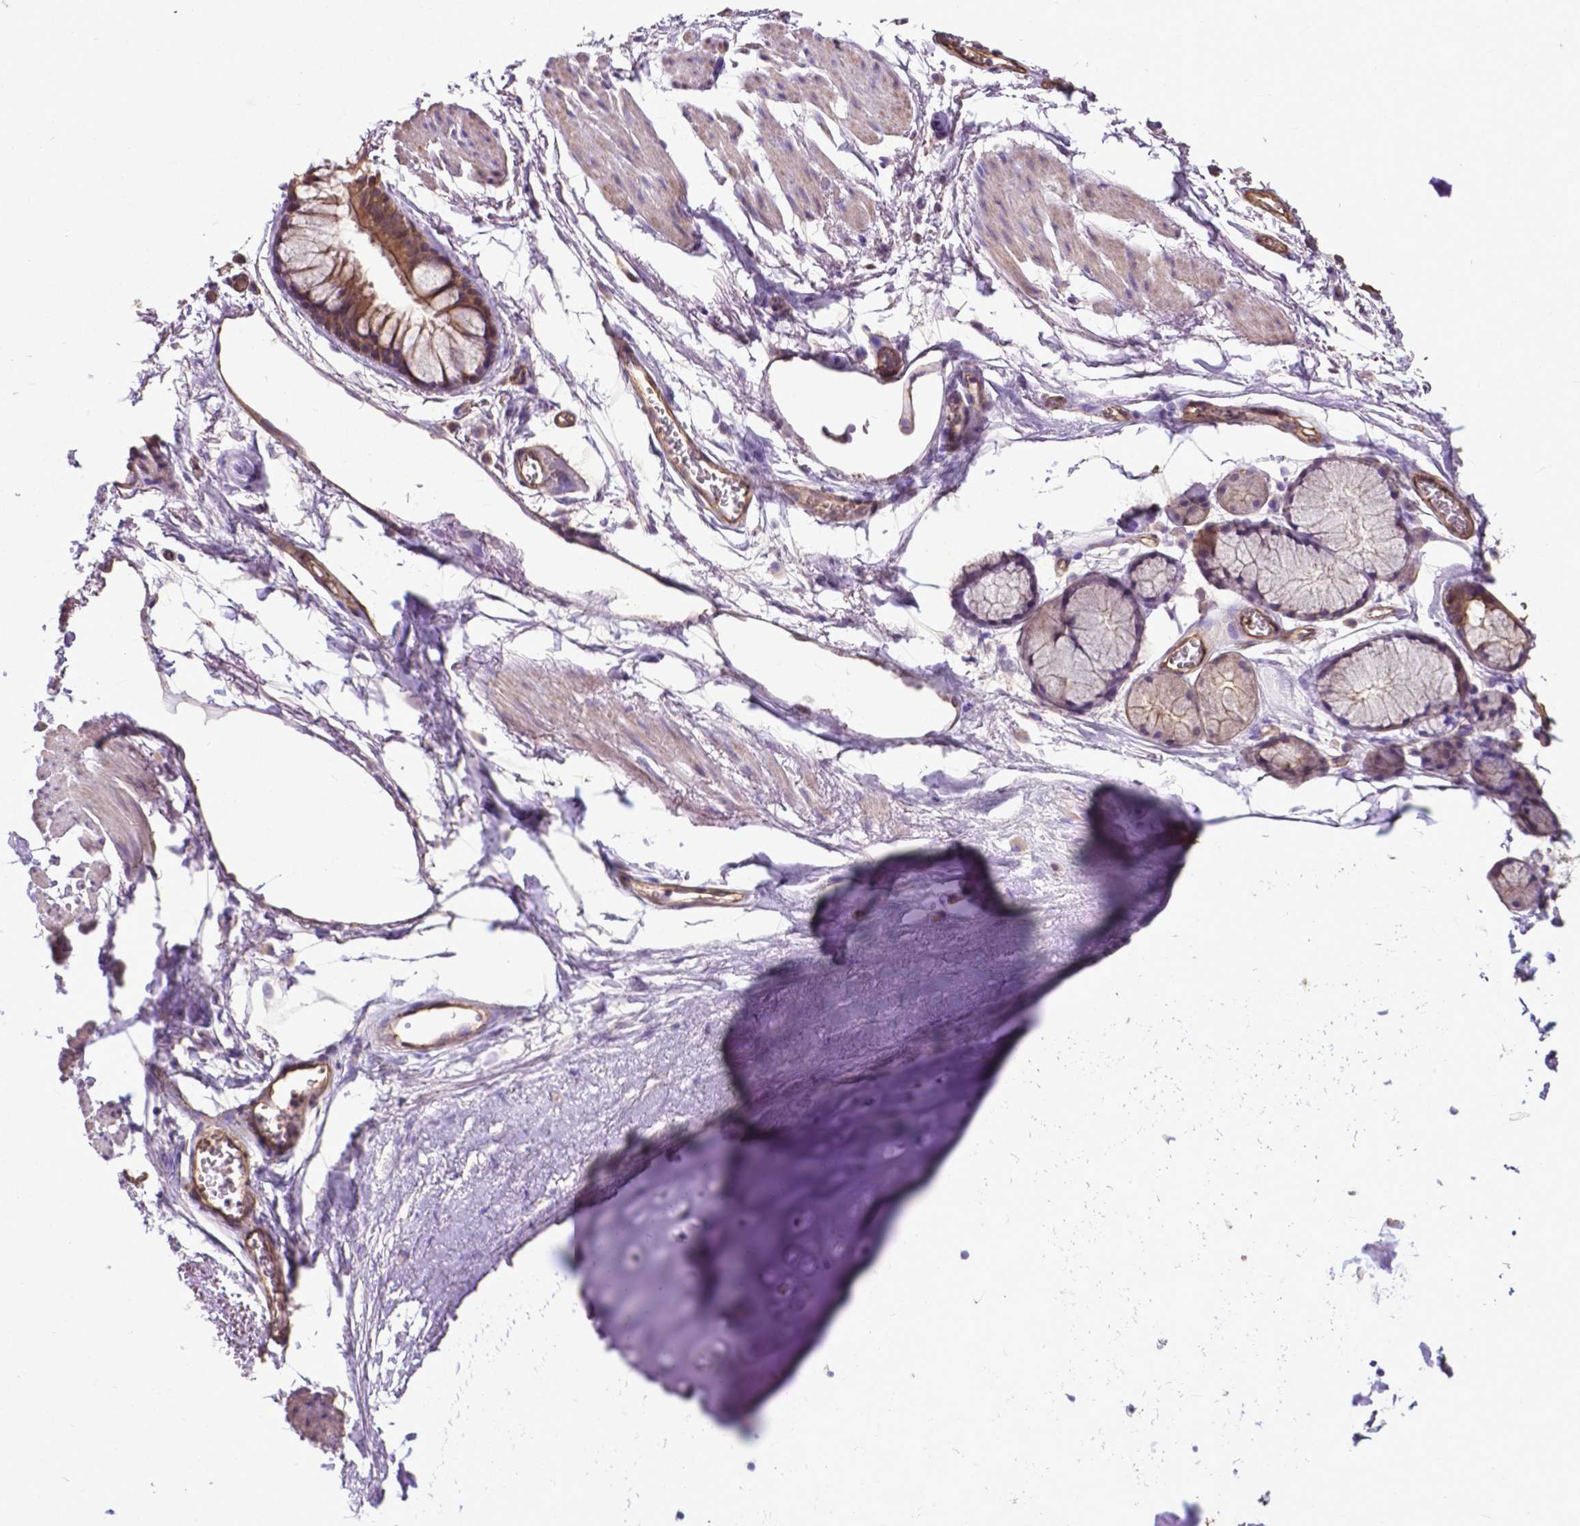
{"staining": {"intensity": "negative", "quantity": "none", "location": "none"}, "tissue": "soft tissue", "cell_type": "Chondrocytes", "image_type": "normal", "snomed": [{"axis": "morphology", "description": "Normal tissue, NOS"}, {"axis": "topography", "description": "Cartilage tissue"}, {"axis": "topography", "description": "Bronchus"}], "caption": "This is an immunohistochemistry (IHC) histopathology image of benign soft tissue. There is no staining in chondrocytes.", "gene": "PDLIM1", "patient": {"sex": "female", "age": 79}}